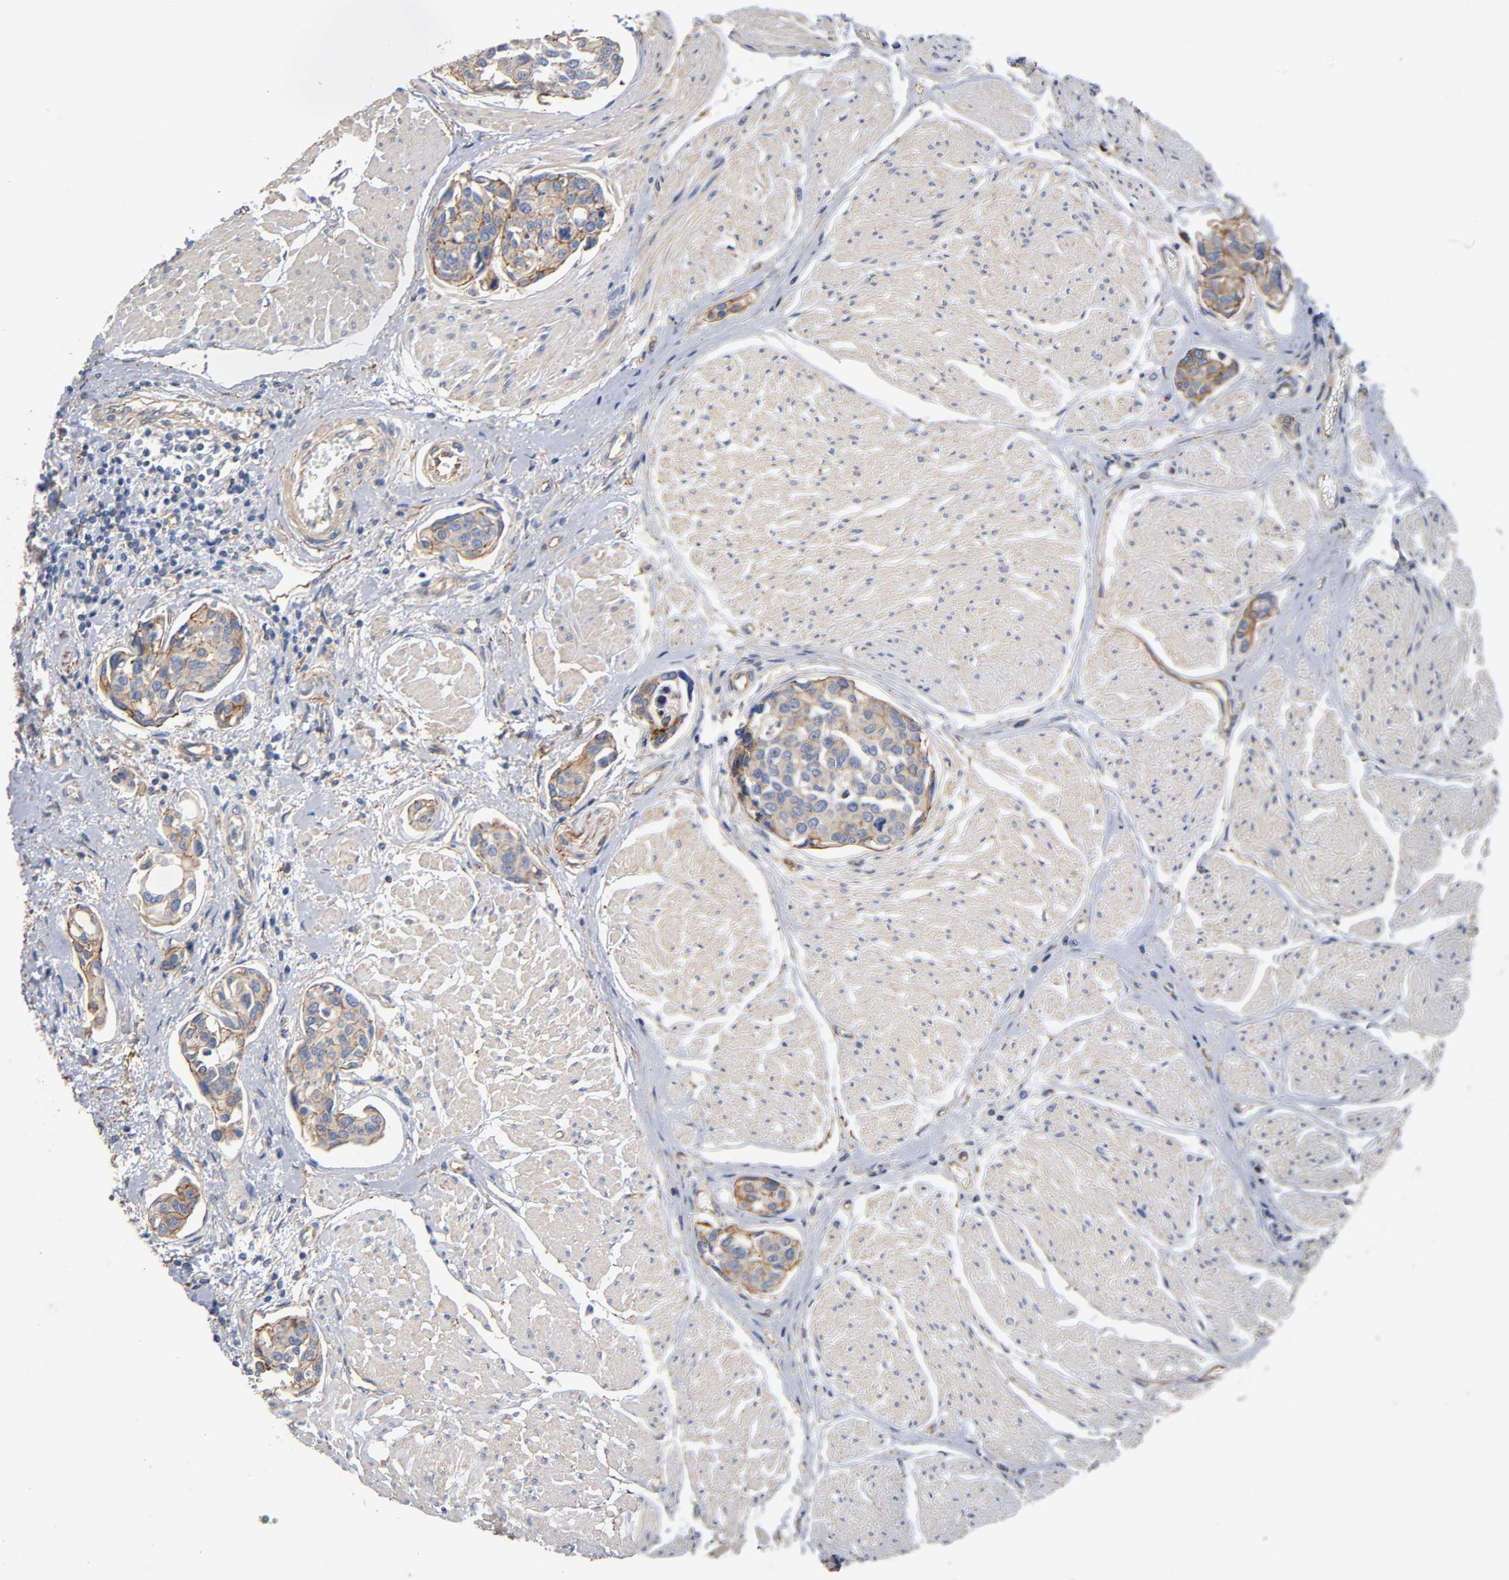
{"staining": {"intensity": "moderate", "quantity": ">75%", "location": "cytoplasmic/membranous"}, "tissue": "urothelial cancer", "cell_type": "Tumor cells", "image_type": "cancer", "snomed": [{"axis": "morphology", "description": "Urothelial carcinoma, High grade"}, {"axis": "topography", "description": "Urinary bladder"}], "caption": "About >75% of tumor cells in urothelial cancer exhibit moderate cytoplasmic/membranous protein expression as visualized by brown immunohistochemical staining.", "gene": "MARS1", "patient": {"sex": "male", "age": 78}}